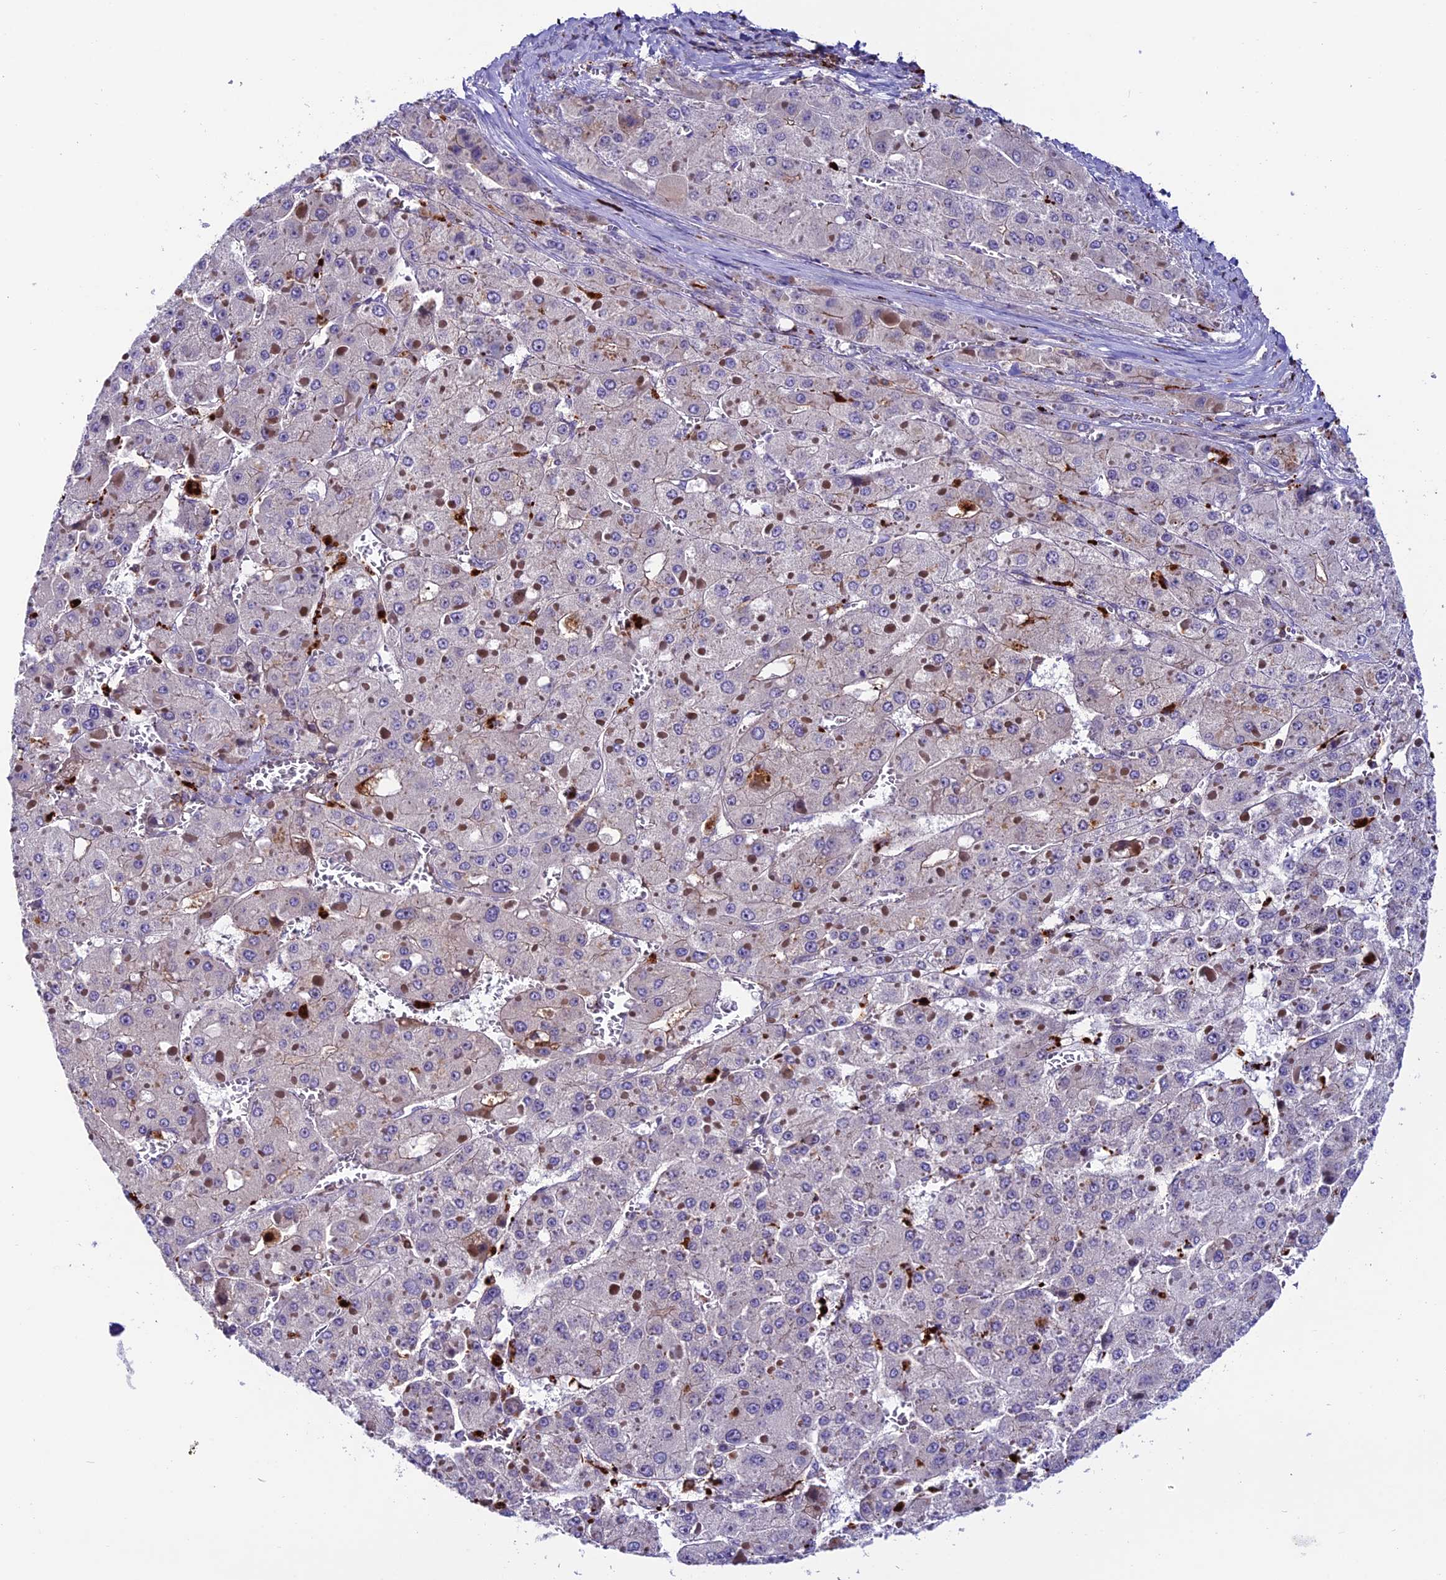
{"staining": {"intensity": "negative", "quantity": "none", "location": "none"}, "tissue": "liver cancer", "cell_type": "Tumor cells", "image_type": "cancer", "snomed": [{"axis": "morphology", "description": "Carcinoma, Hepatocellular, NOS"}, {"axis": "topography", "description": "Liver"}], "caption": "This is an immunohistochemistry (IHC) micrograph of human hepatocellular carcinoma (liver). There is no positivity in tumor cells.", "gene": "ARHGEF18", "patient": {"sex": "female", "age": 73}}